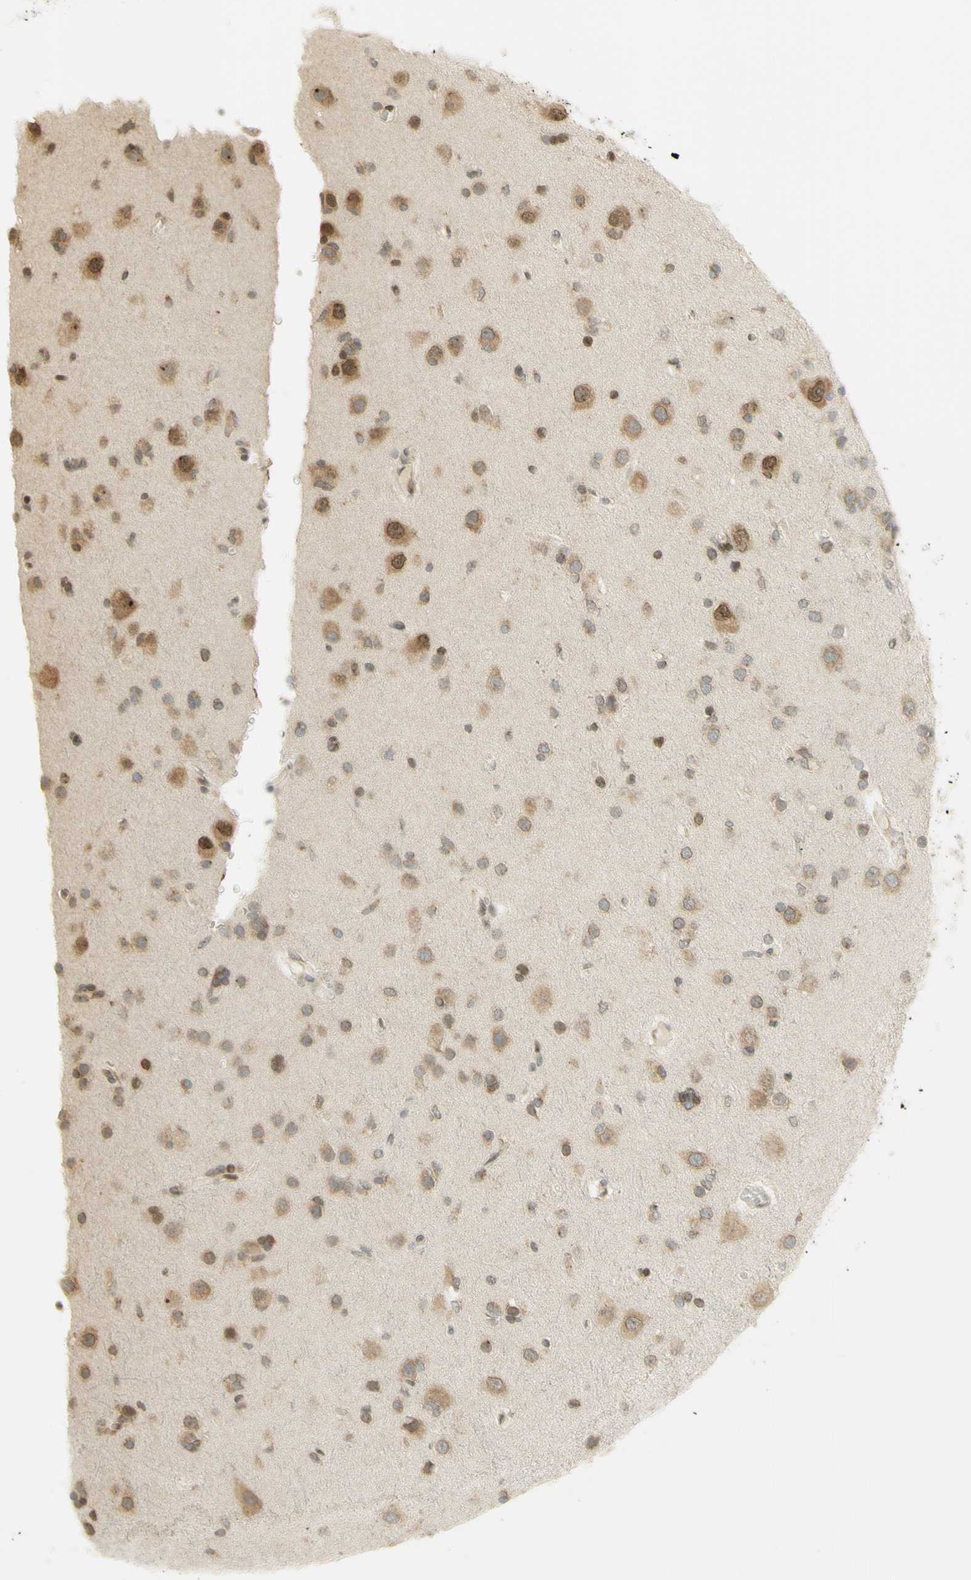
{"staining": {"intensity": "moderate", "quantity": "25%-75%", "location": "cytoplasmic/membranous,nuclear"}, "tissue": "glioma", "cell_type": "Tumor cells", "image_type": "cancer", "snomed": [{"axis": "morphology", "description": "Glioma, malignant, High grade"}, {"axis": "topography", "description": "Brain"}], "caption": "Brown immunohistochemical staining in human glioma exhibits moderate cytoplasmic/membranous and nuclear positivity in approximately 25%-75% of tumor cells. The staining is performed using DAB (3,3'-diaminobenzidine) brown chromogen to label protein expression. The nuclei are counter-stained blue using hematoxylin.", "gene": "KIF11", "patient": {"sex": "female", "age": 59}}